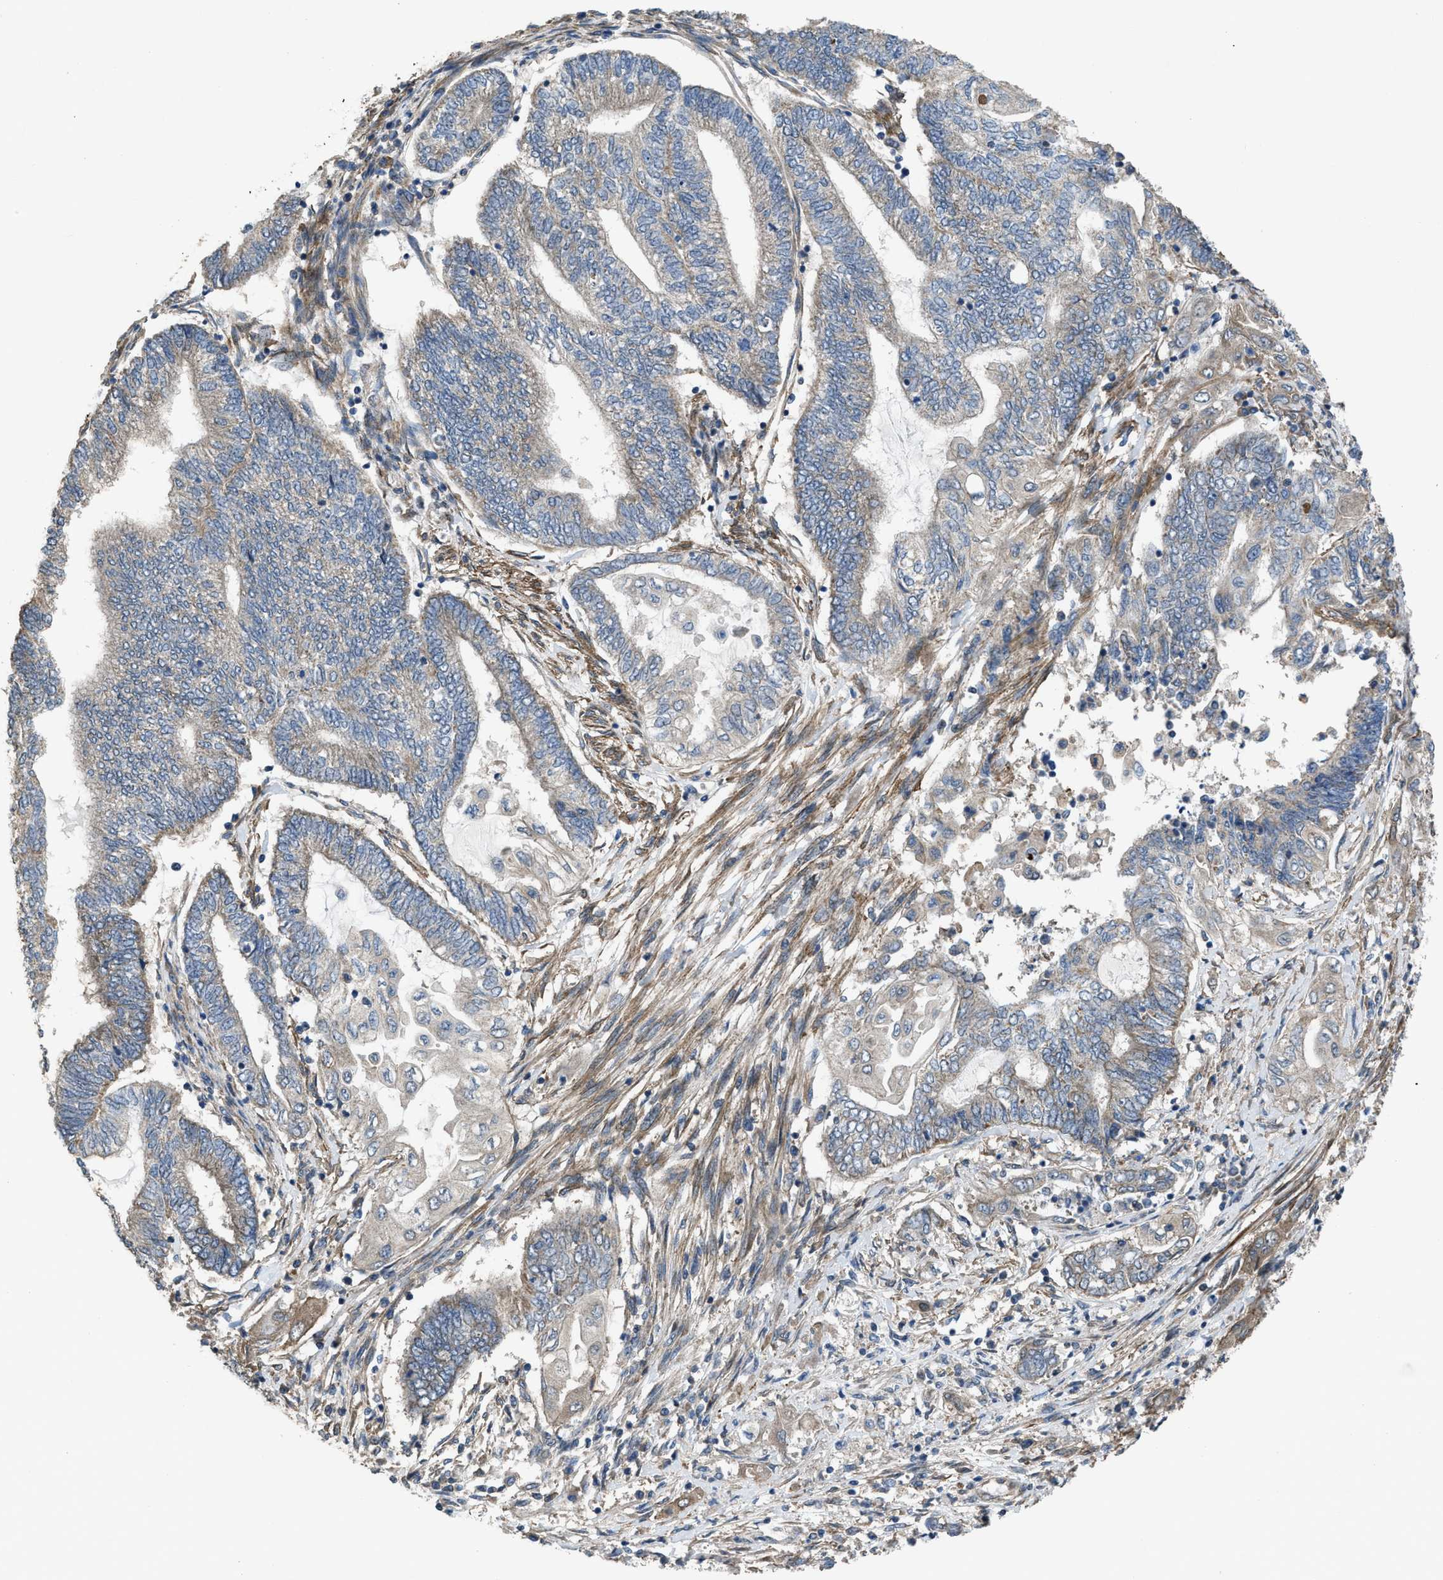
{"staining": {"intensity": "weak", "quantity": "<25%", "location": "cytoplasmic/membranous"}, "tissue": "endometrial cancer", "cell_type": "Tumor cells", "image_type": "cancer", "snomed": [{"axis": "morphology", "description": "Adenocarcinoma, NOS"}, {"axis": "topography", "description": "Uterus"}, {"axis": "topography", "description": "Endometrium"}], "caption": "IHC of endometrial cancer reveals no staining in tumor cells.", "gene": "ARL6", "patient": {"sex": "female", "age": 70}}